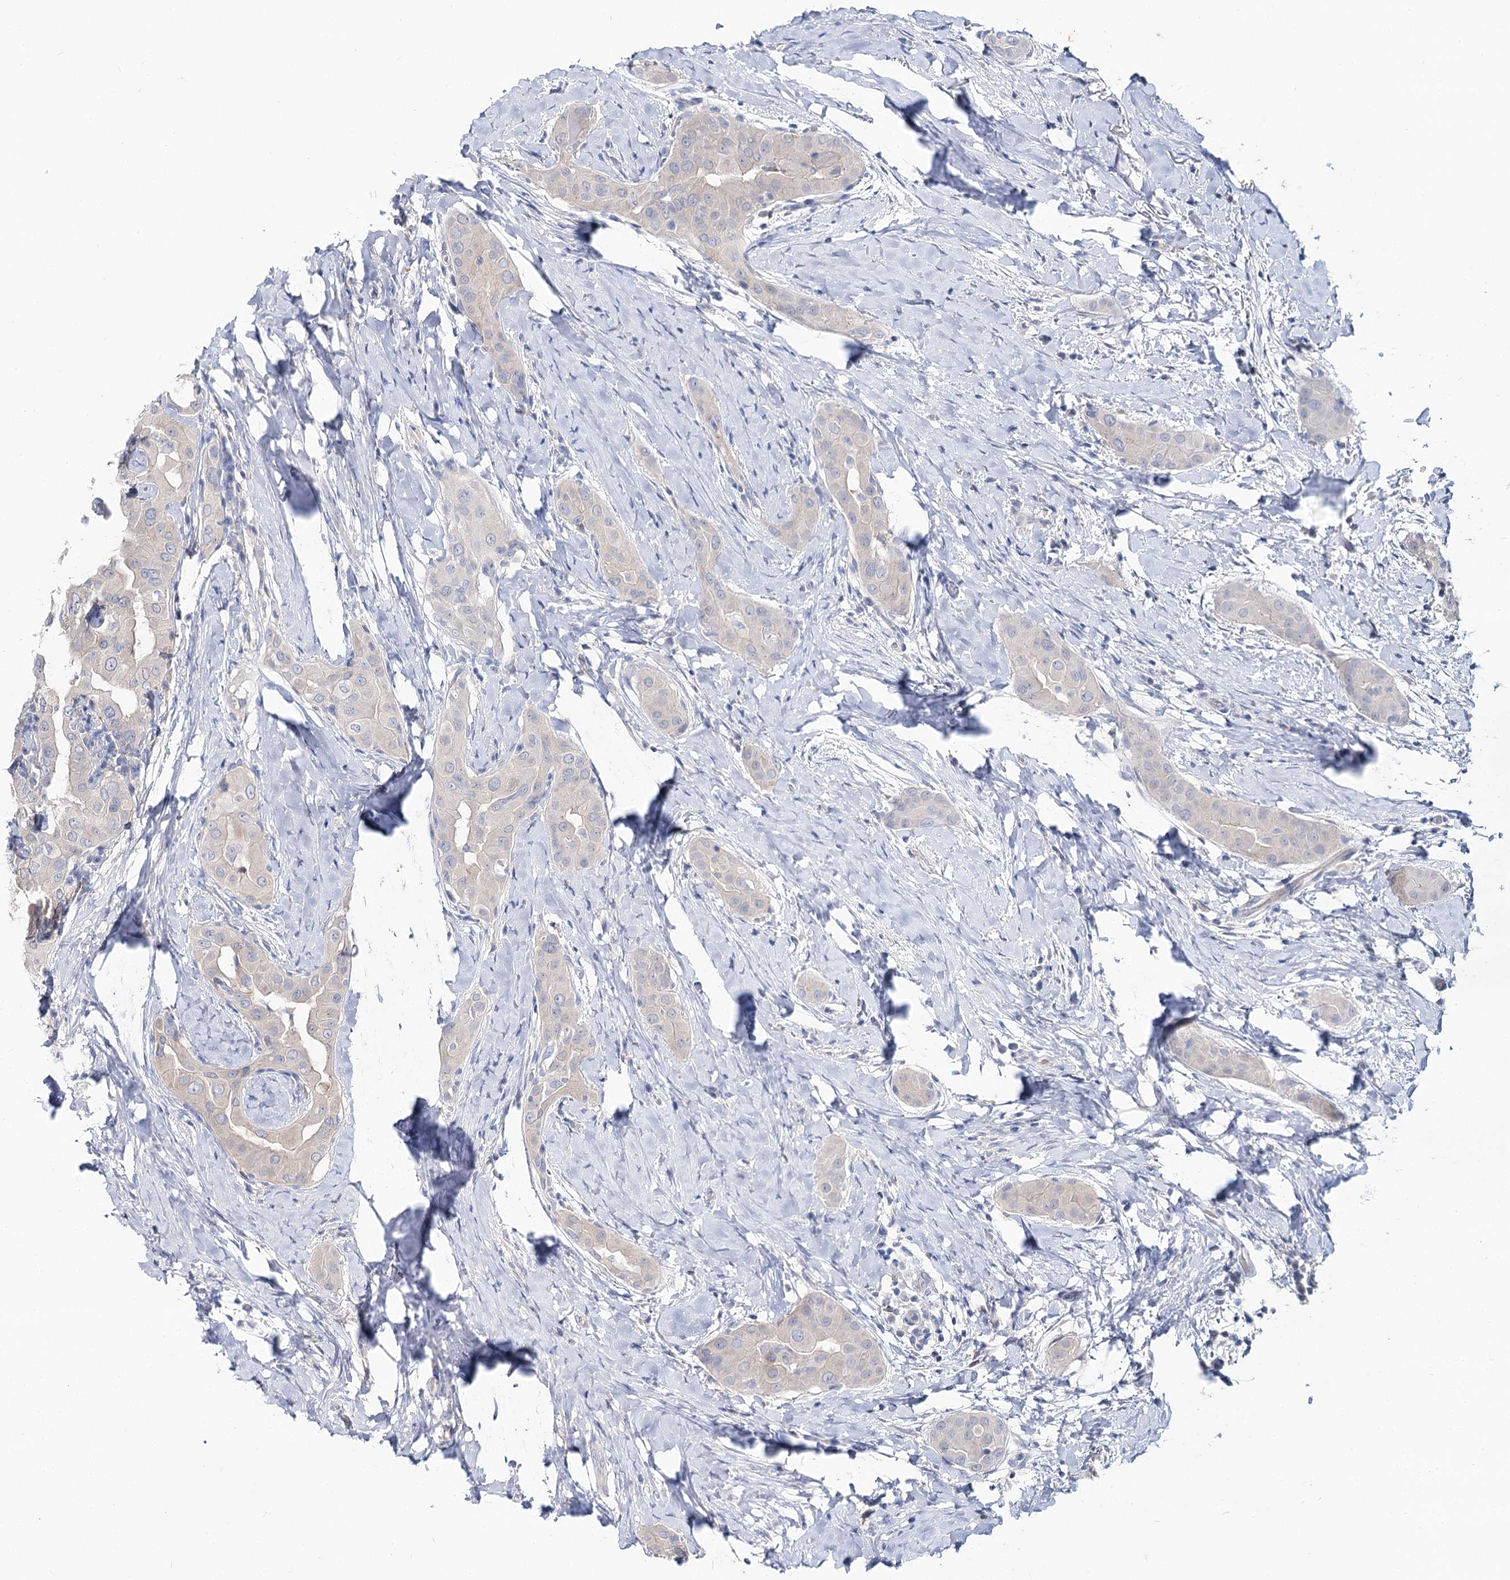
{"staining": {"intensity": "negative", "quantity": "none", "location": "none"}, "tissue": "thyroid cancer", "cell_type": "Tumor cells", "image_type": "cancer", "snomed": [{"axis": "morphology", "description": "Papillary adenocarcinoma, NOS"}, {"axis": "topography", "description": "Thyroid gland"}], "caption": "Immunohistochemical staining of human thyroid papillary adenocarcinoma displays no significant staining in tumor cells. (DAB (3,3'-diaminobenzidine) immunohistochemistry with hematoxylin counter stain).", "gene": "UGP2", "patient": {"sex": "male", "age": 33}}